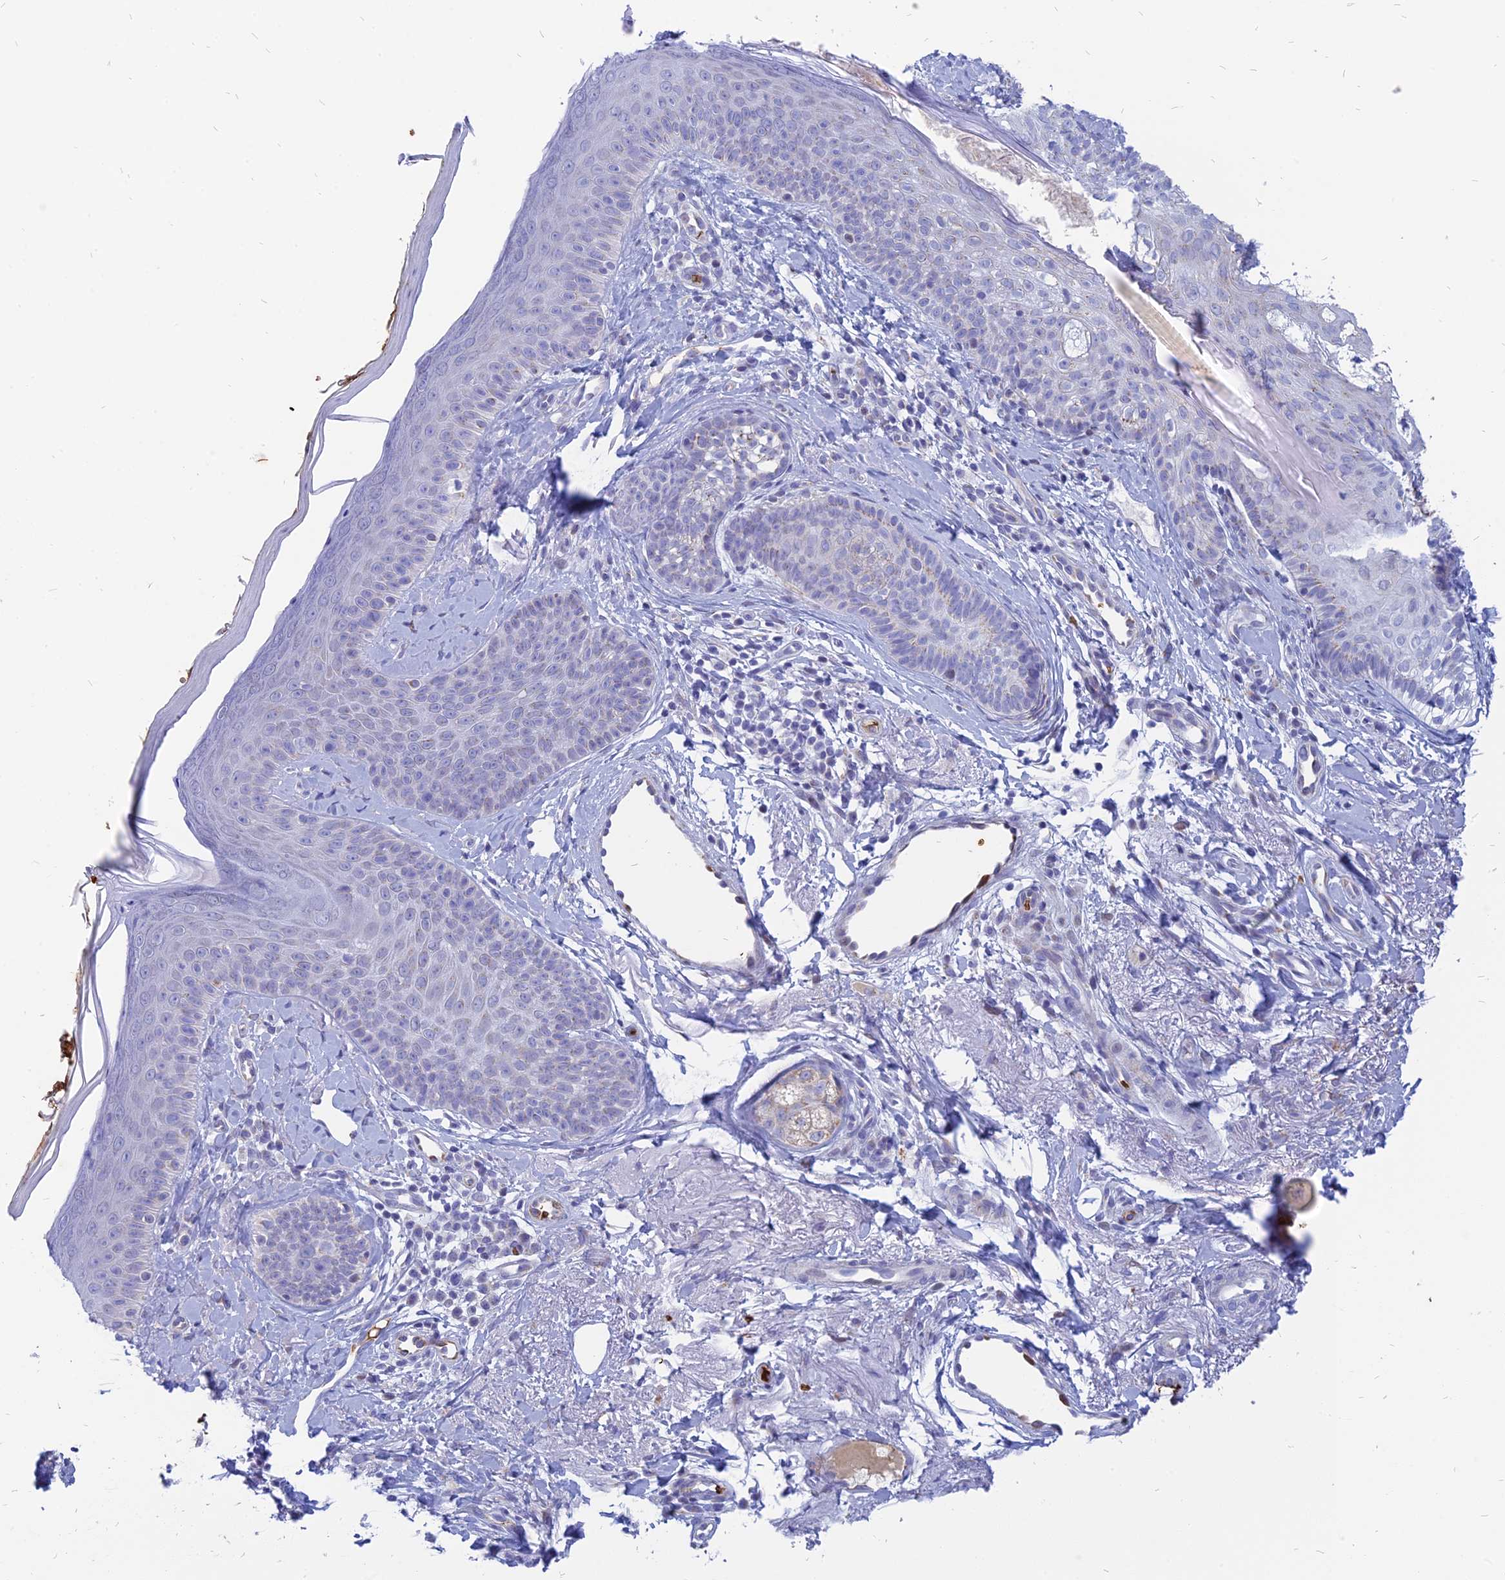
{"staining": {"intensity": "negative", "quantity": "none", "location": "none"}, "tissue": "skin", "cell_type": "Fibroblasts", "image_type": "normal", "snomed": [{"axis": "morphology", "description": "Normal tissue, NOS"}, {"axis": "topography", "description": "Skin"}], "caption": "Unremarkable skin was stained to show a protein in brown. There is no significant positivity in fibroblasts. (IHC, brightfield microscopy, high magnification).", "gene": "HHAT", "patient": {"sex": "male", "age": 57}}